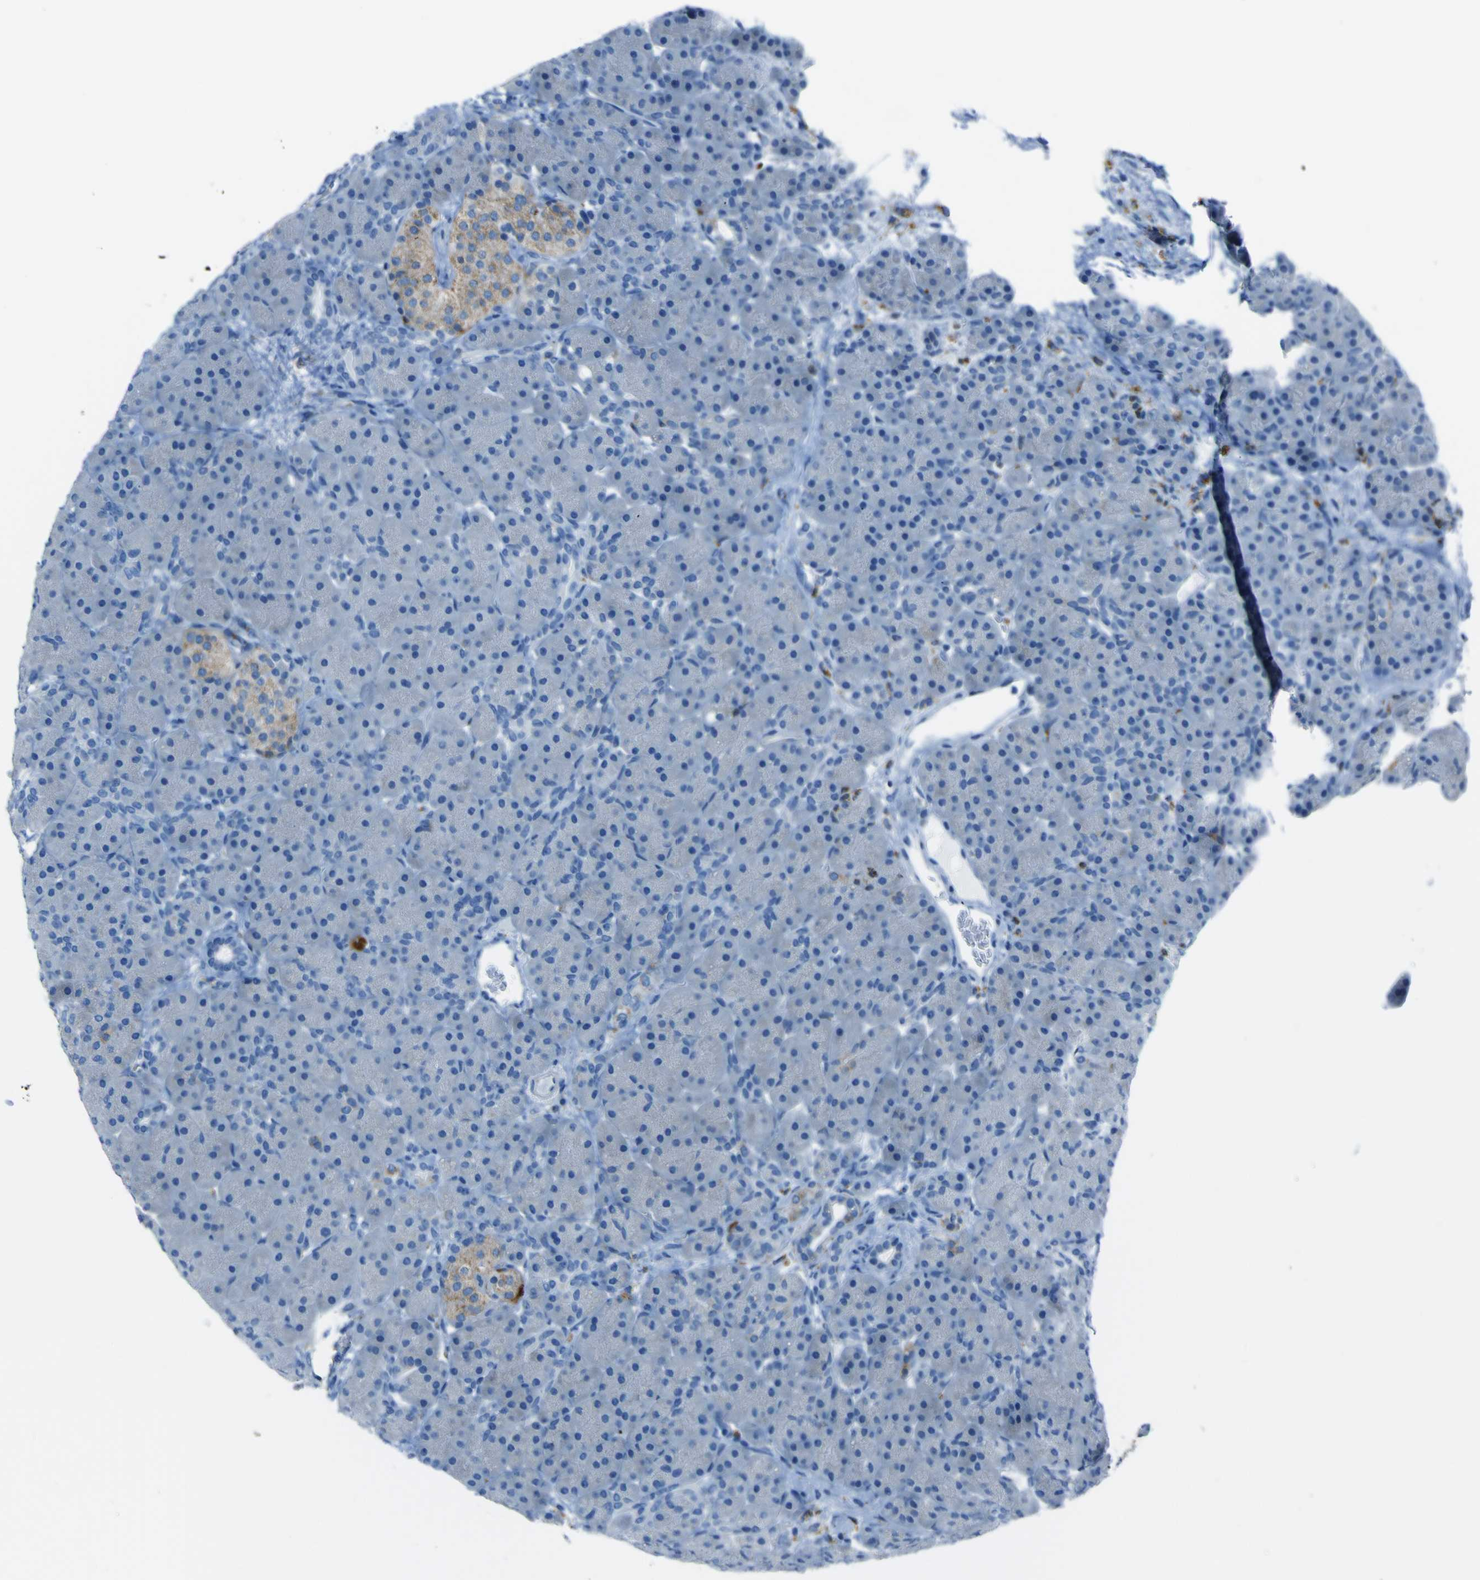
{"staining": {"intensity": "negative", "quantity": "none", "location": "none"}, "tissue": "pancreas", "cell_type": "Exocrine glandular cells", "image_type": "normal", "snomed": [{"axis": "morphology", "description": "Normal tissue, NOS"}, {"axis": "topography", "description": "Pancreas"}], "caption": "A high-resolution image shows IHC staining of unremarkable pancreas, which displays no significant staining in exocrine glandular cells. (Brightfield microscopy of DAB (3,3'-diaminobenzidine) immunohistochemistry at high magnification).", "gene": "ACSL1", "patient": {"sex": "male", "age": 66}}